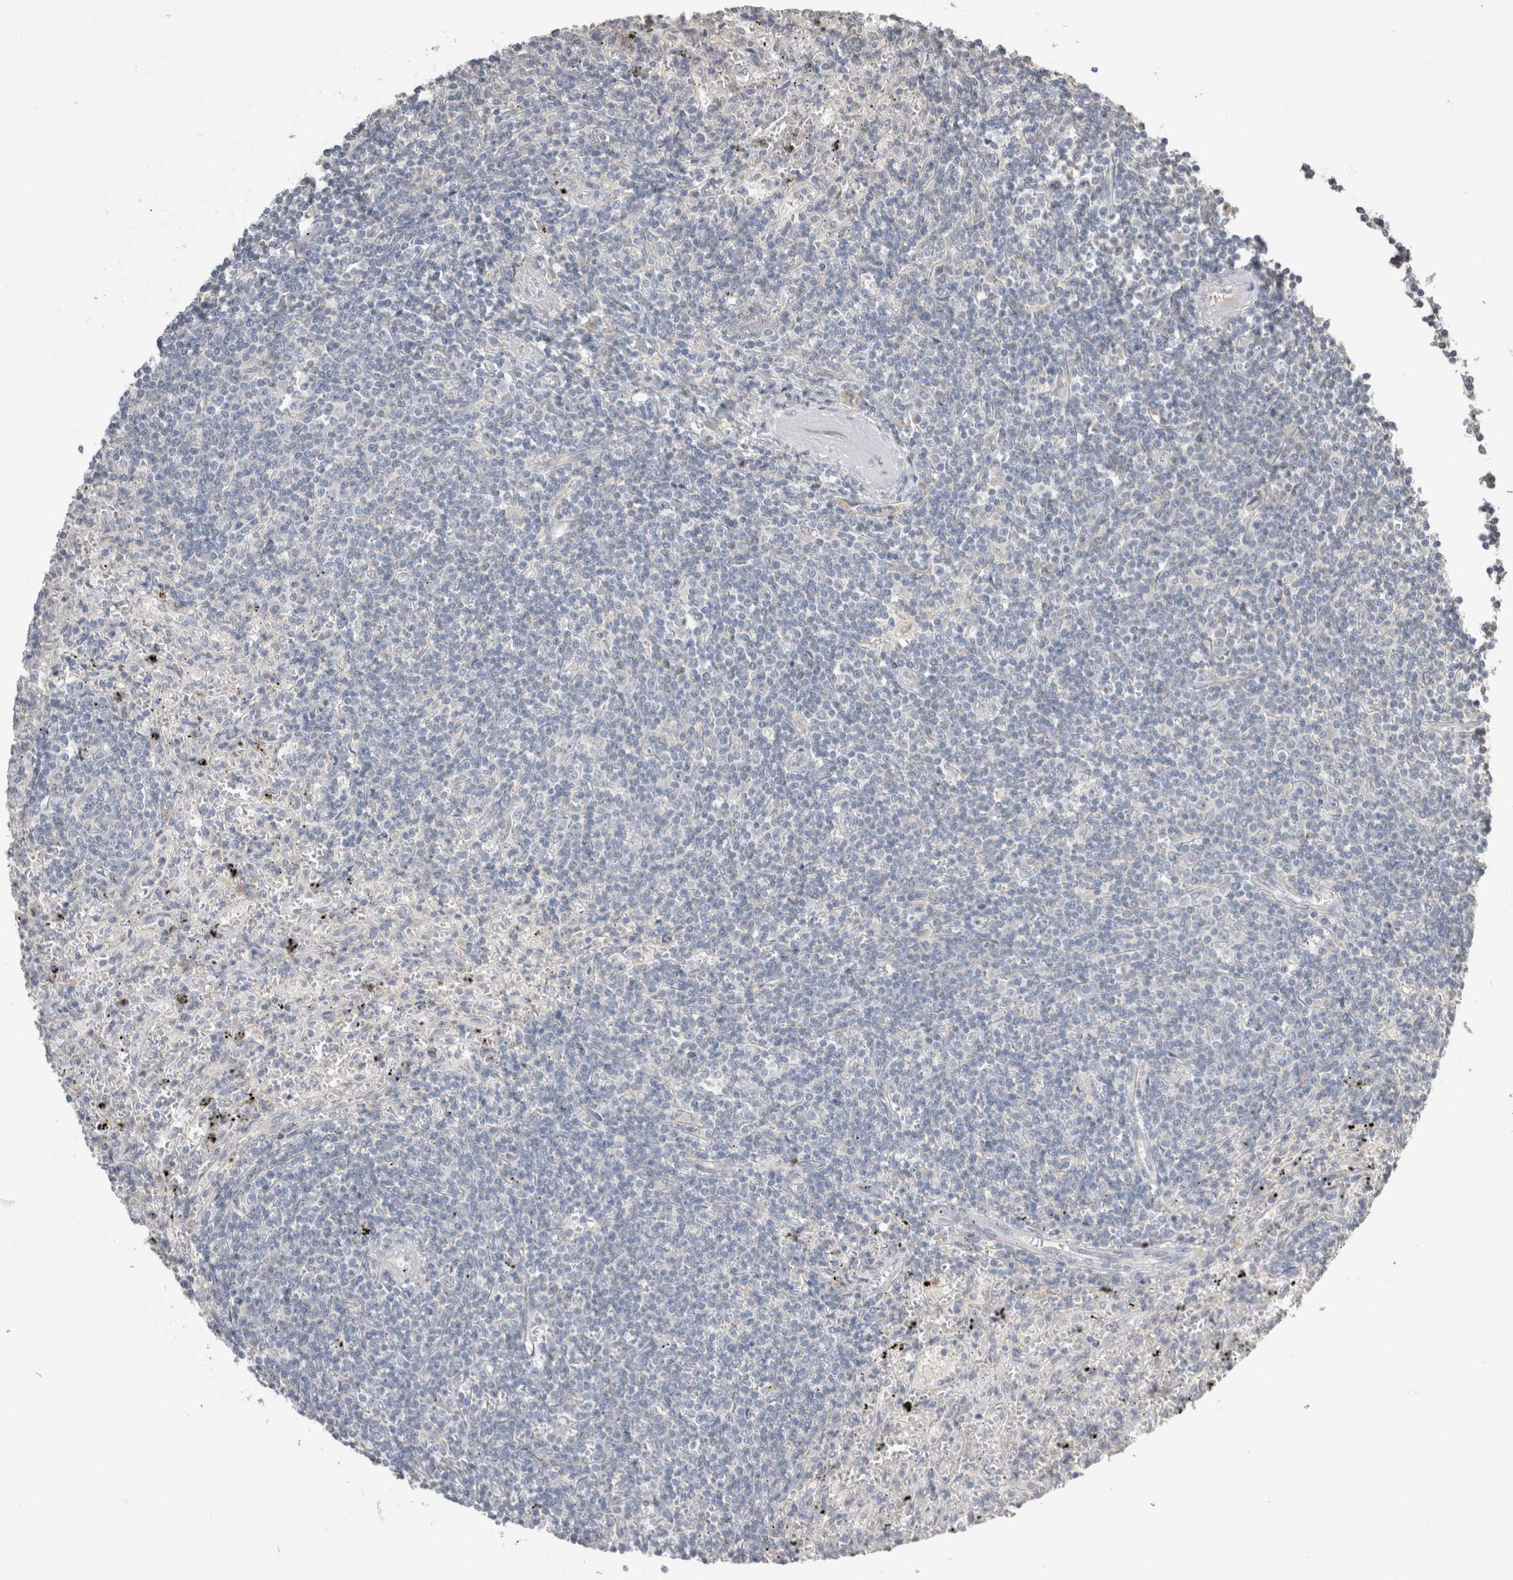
{"staining": {"intensity": "negative", "quantity": "none", "location": "none"}, "tissue": "lymphoma", "cell_type": "Tumor cells", "image_type": "cancer", "snomed": [{"axis": "morphology", "description": "Malignant lymphoma, non-Hodgkin's type, Low grade"}, {"axis": "topography", "description": "Spleen"}], "caption": "Low-grade malignant lymphoma, non-Hodgkin's type was stained to show a protein in brown. There is no significant positivity in tumor cells.", "gene": "NAALADL2", "patient": {"sex": "male", "age": 76}}